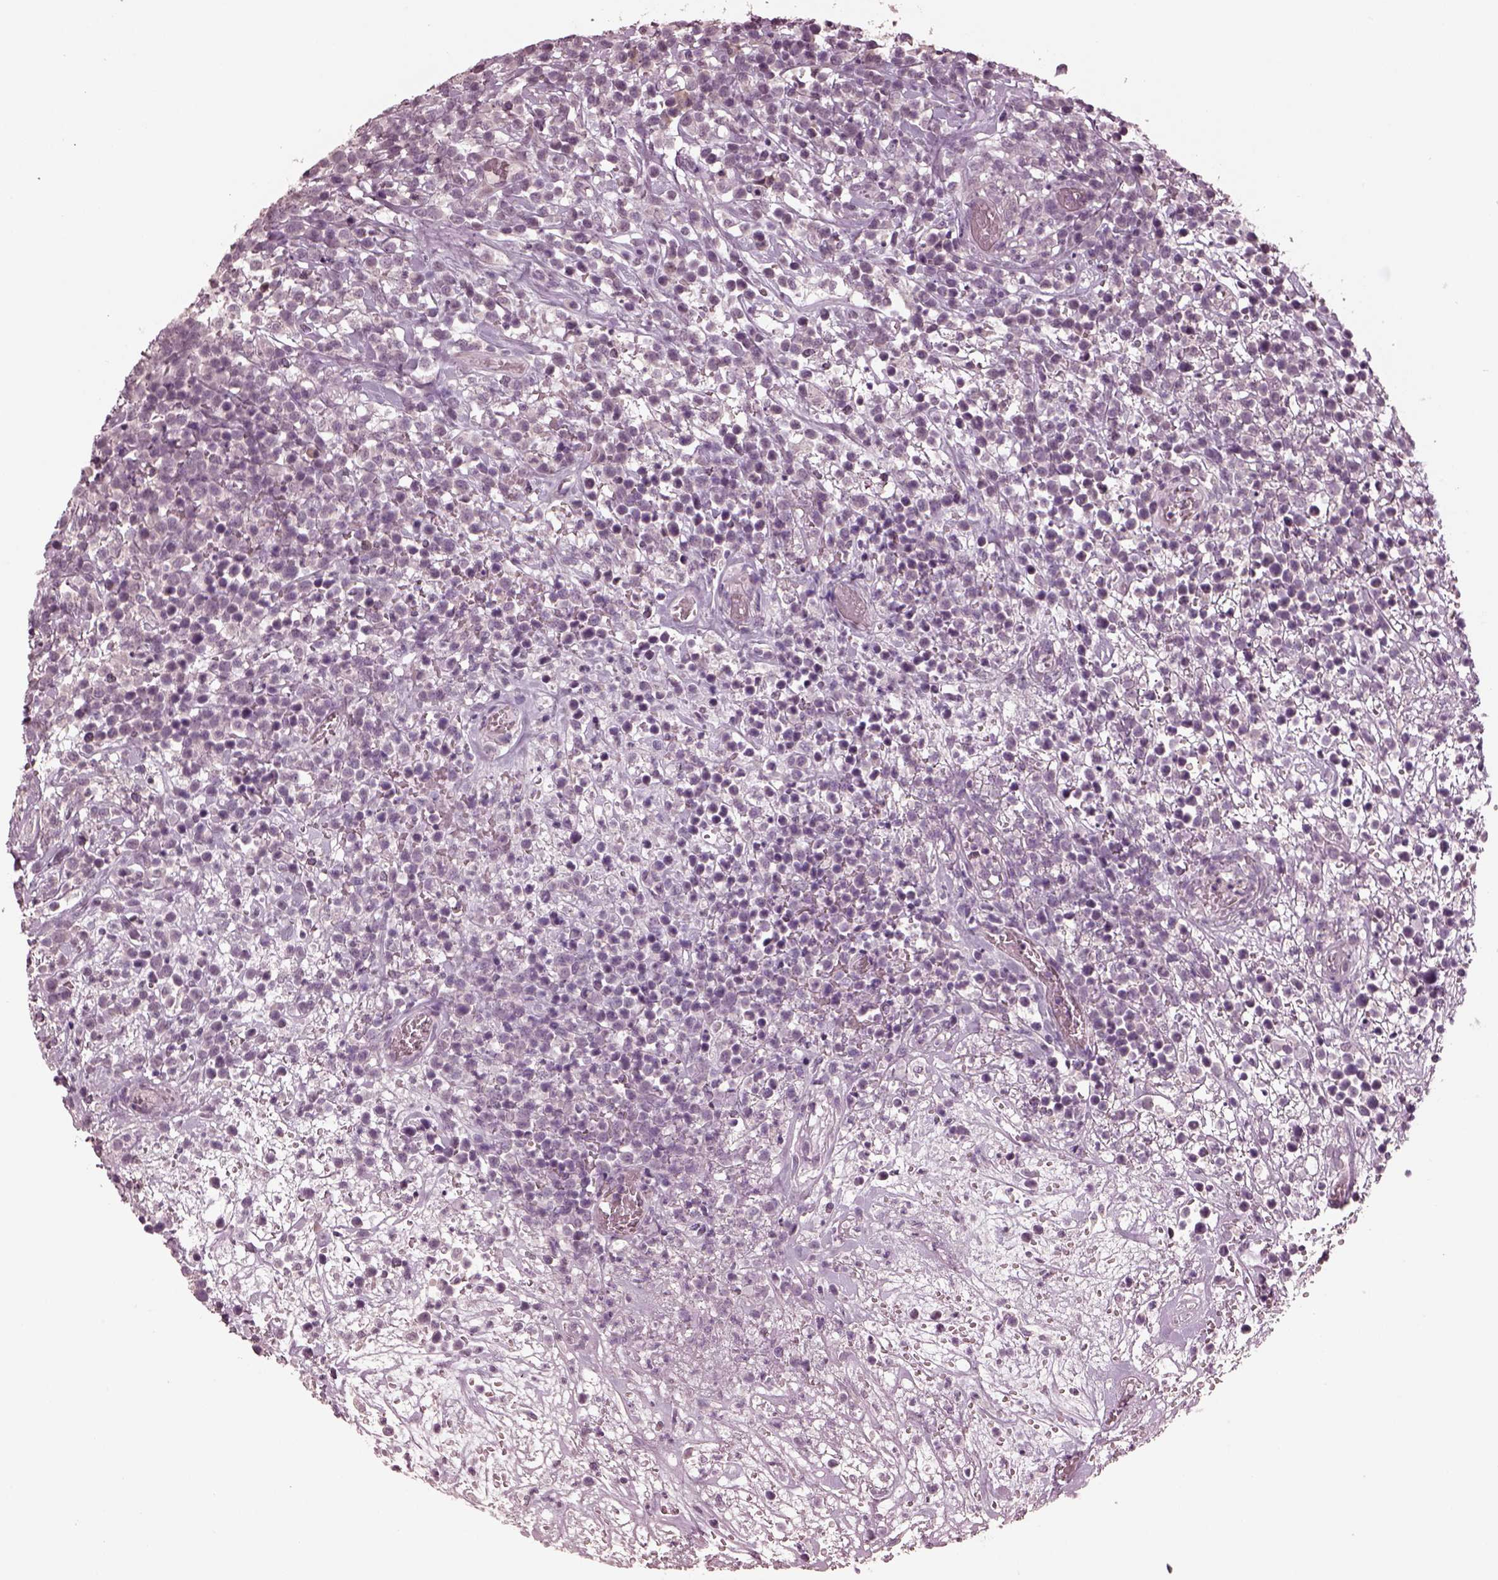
{"staining": {"intensity": "negative", "quantity": "none", "location": "none"}, "tissue": "lymphoma", "cell_type": "Tumor cells", "image_type": "cancer", "snomed": [{"axis": "morphology", "description": "Malignant lymphoma, non-Hodgkin's type, High grade"}, {"axis": "topography", "description": "Soft tissue"}], "caption": "Protein analysis of high-grade malignant lymphoma, non-Hodgkin's type exhibits no significant expression in tumor cells.", "gene": "RGS7", "patient": {"sex": "female", "age": 56}}